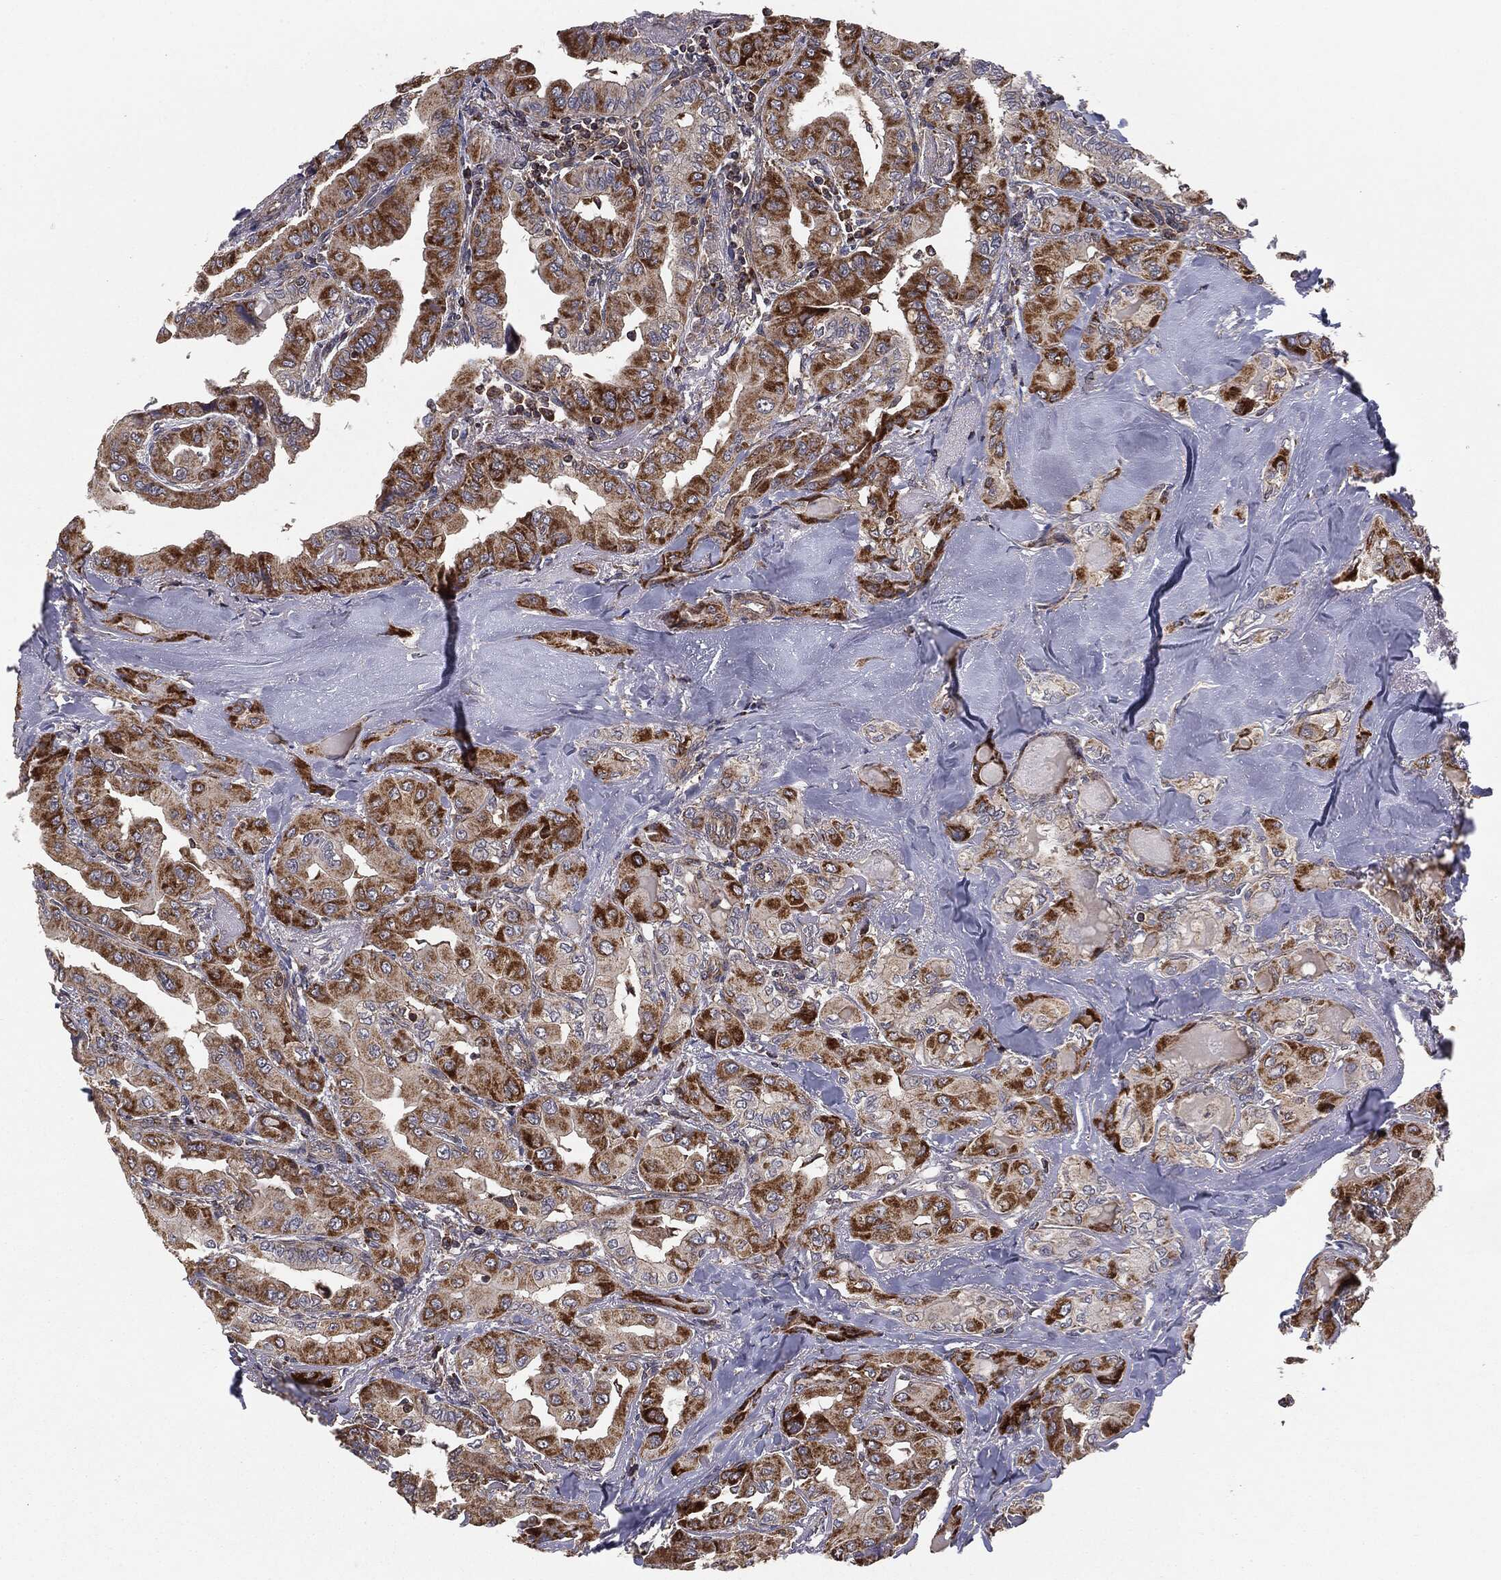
{"staining": {"intensity": "strong", "quantity": ">75%", "location": "cytoplasmic/membranous"}, "tissue": "thyroid cancer", "cell_type": "Tumor cells", "image_type": "cancer", "snomed": [{"axis": "morphology", "description": "Normal tissue, NOS"}, {"axis": "morphology", "description": "Papillary adenocarcinoma, NOS"}, {"axis": "topography", "description": "Thyroid gland"}], "caption": "Thyroid papillary adenocarcinoma tissue demonstrates strong cytoplasmic/membranous expression in approximately >75% of tumor cells The staining was performed using DAB to visualize the protein expression in brown, while the nuclei were stained in blue with hematoxylin (Magnification: 20x).", "gene": "MTOR", "patient": {"sex": "female", "age": 66}}